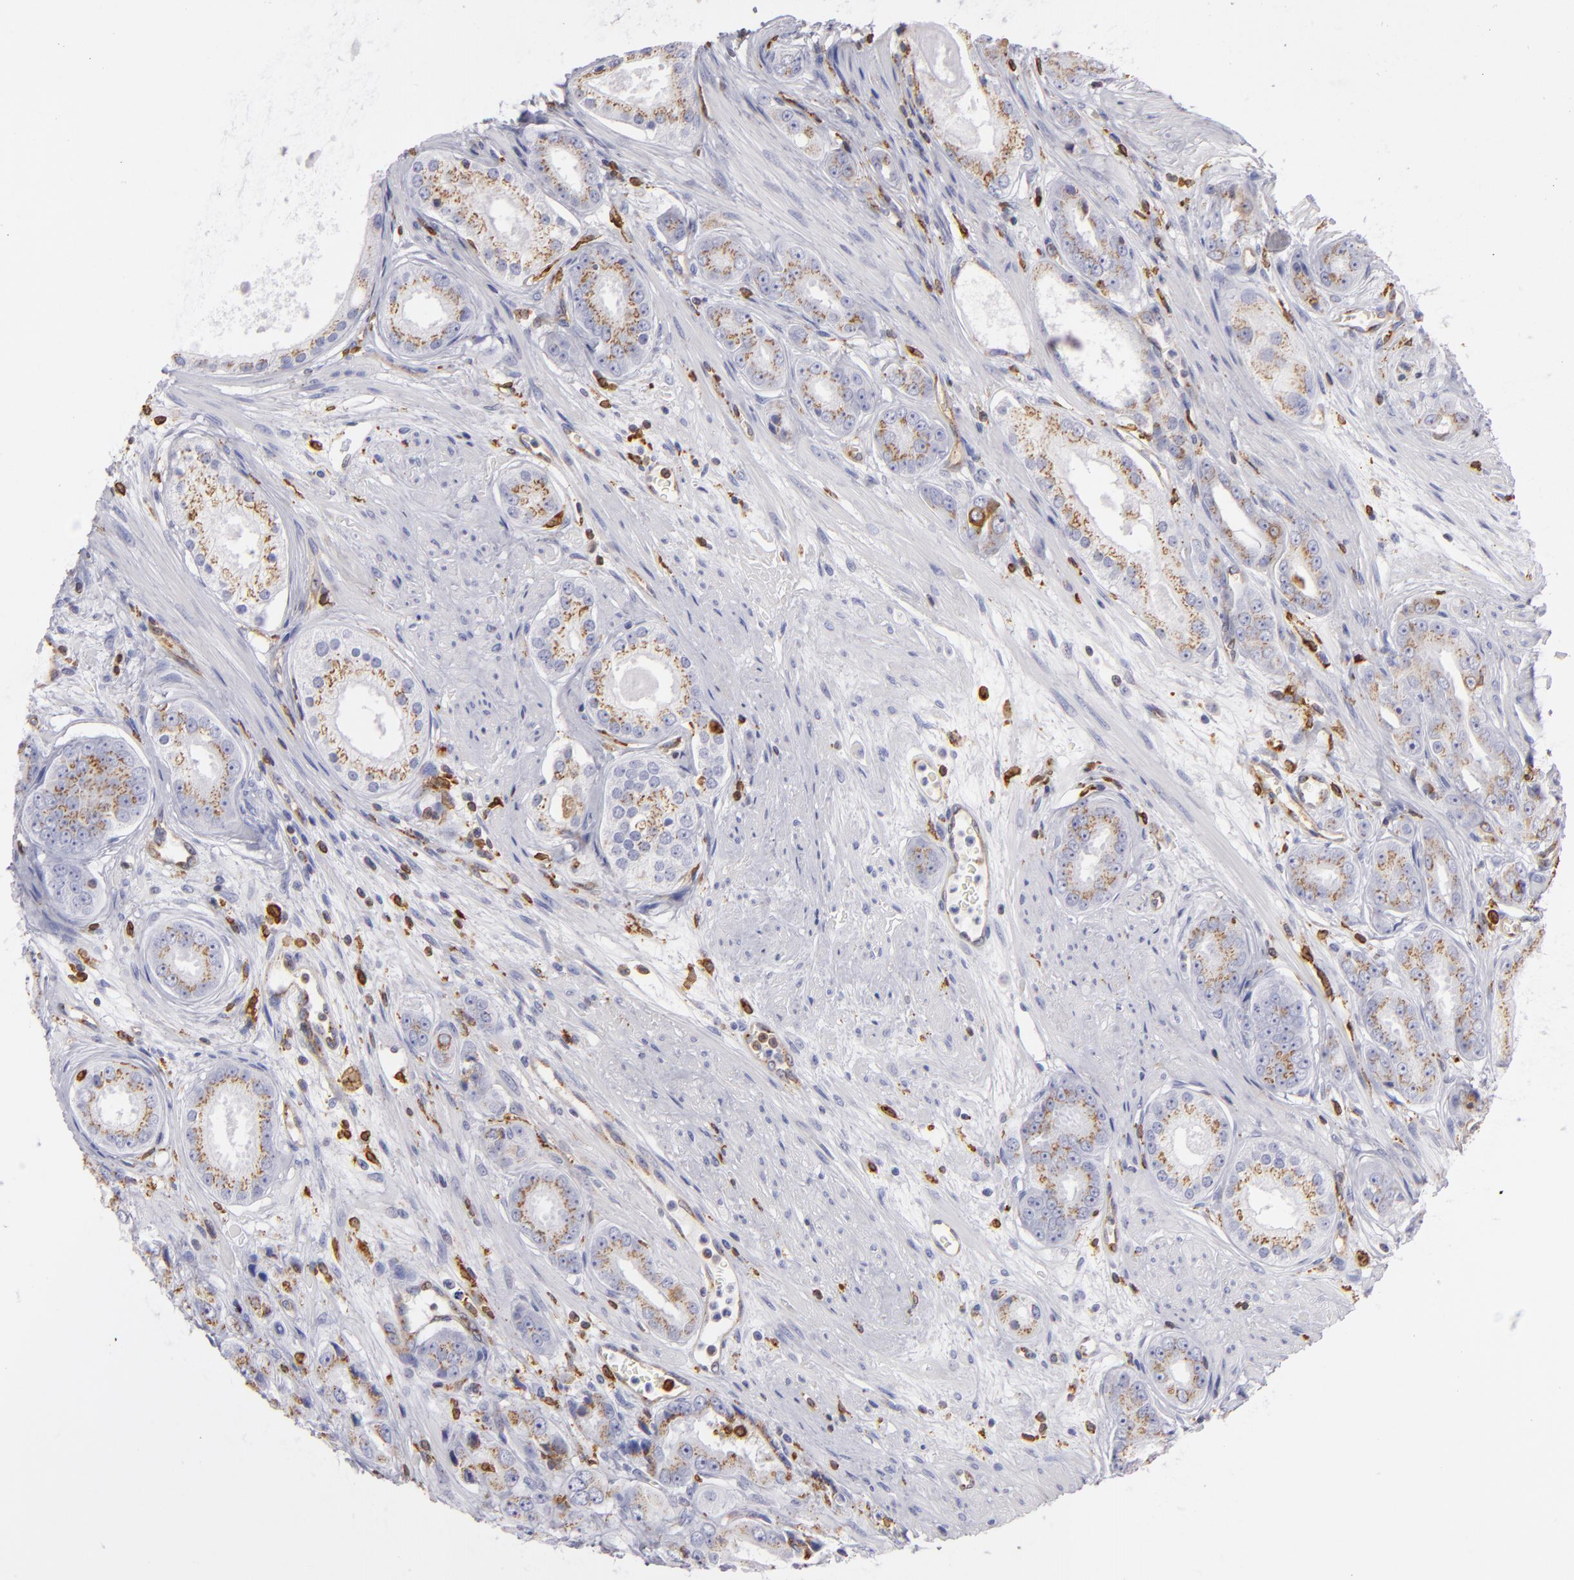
{"staining": {"intensity": "moderate", "quantity": "25%-75%", "location": "cytoplasmic/membranous"}, "tissue": "prostate cancer", "cell_type": "Tumor cells", "image_type": "cancer", "snomed": [{"axis": "morphology", "description": "Adenocarcinoma, Medium grade"}, {"axis": "topography", "description": "Prostate"}], "caption": "Immunohistochemical staining of human adenocarcinoma (medium-grade) (prostate) displays medium levels of moderate cytoplasmic/membranous protein positivity in approximately 25%-75% of tumor cells. Immunohistochemistry (ihc) stains the protein in brown and the nuclei are stained blue.", "gene": "CD74", "patient": {"sex": "male", "age": 53}}